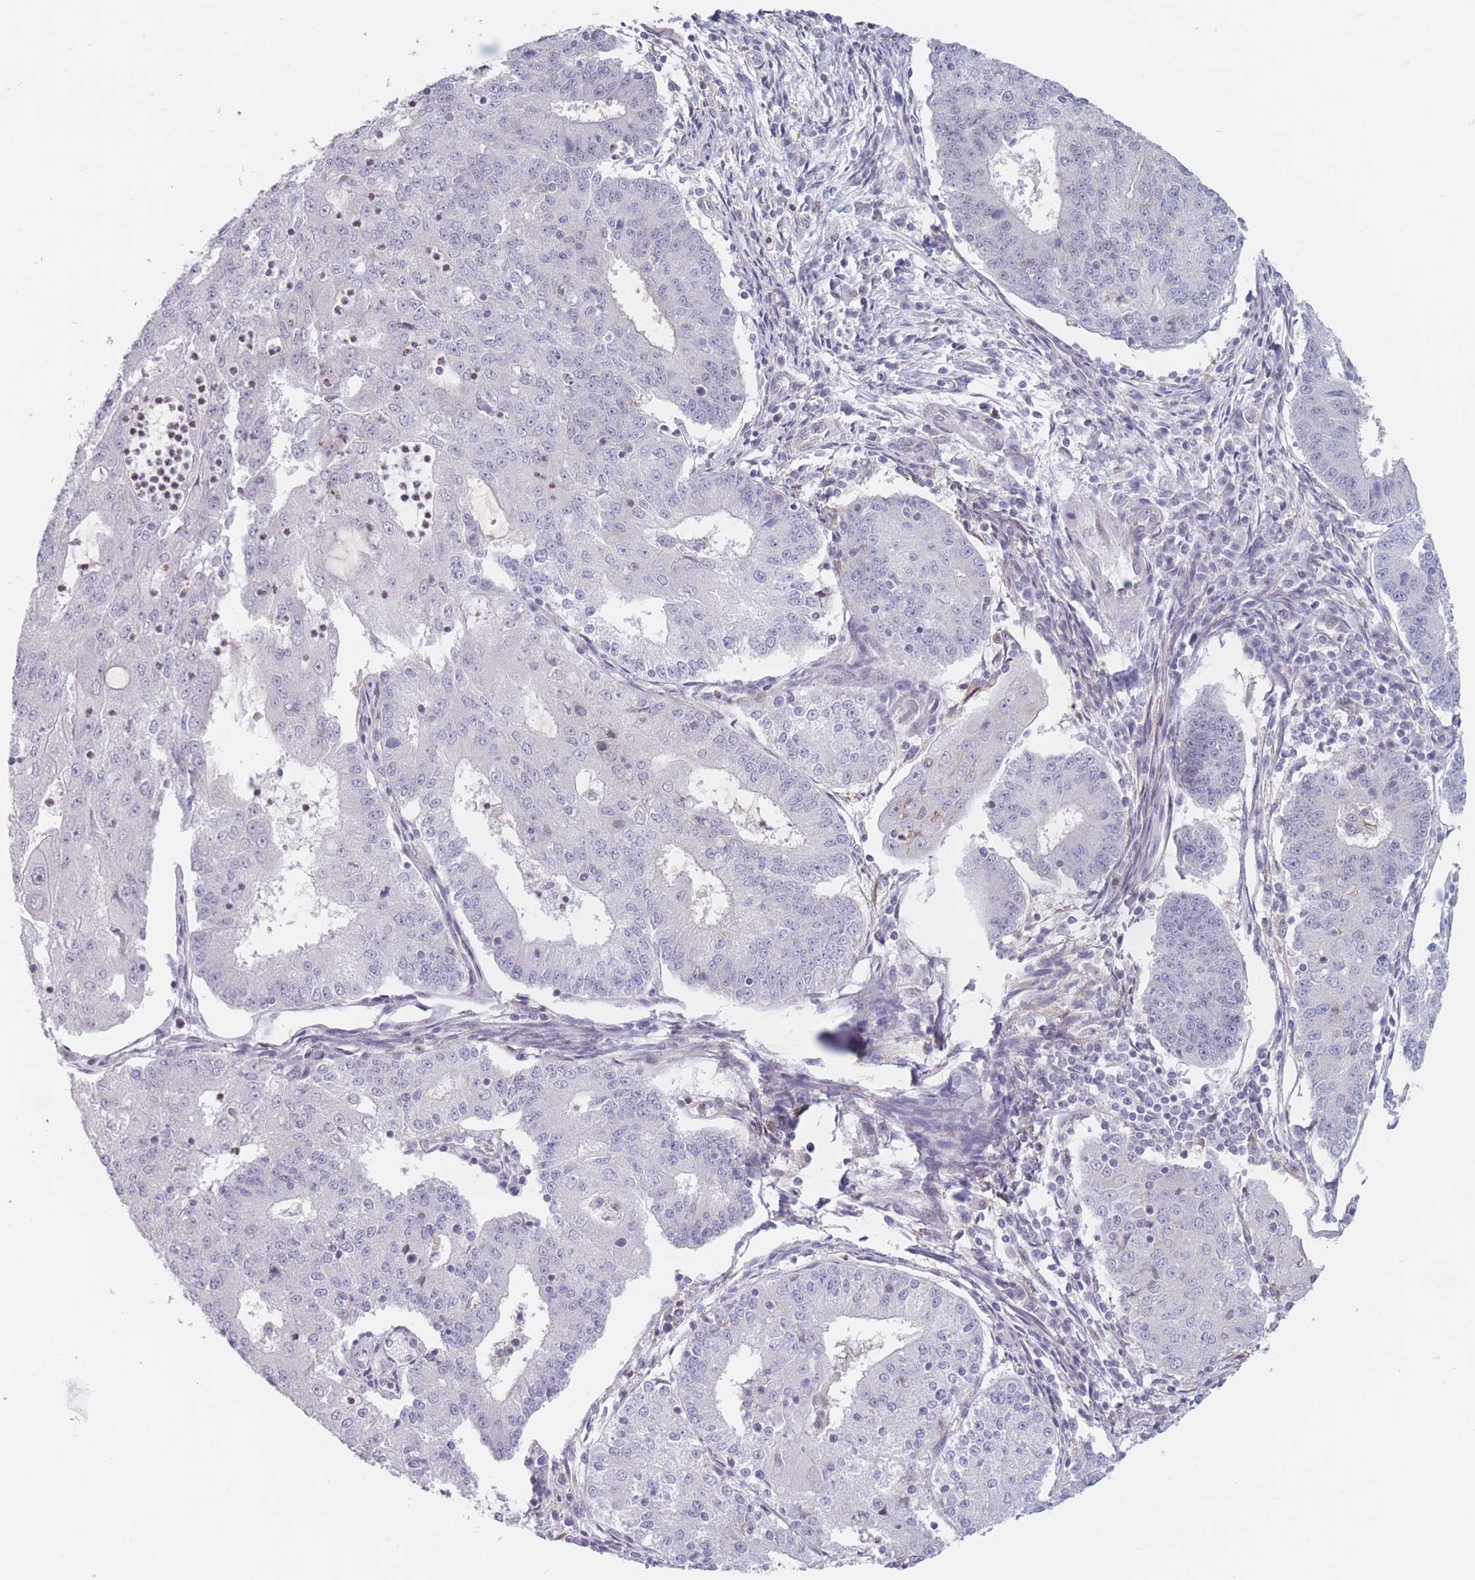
{"staining": {"intensity": "negative", "quantity": "none", "location": "none"}, "tissue": "endometrial cancer", "cell_type": "Tumor cells", "image_type": "cancer", "snomed": [{"axis": "morphology", "description": "Adenocarcinoma, NOS"}, {"axis": "topography", "description": "Endometrium"}], "caption": "Tumor cells show no significant protein positivity in endometrial adenocarcinoma.", "gene": "PODXL", "patient": {"sex": "female", "age": 56}}